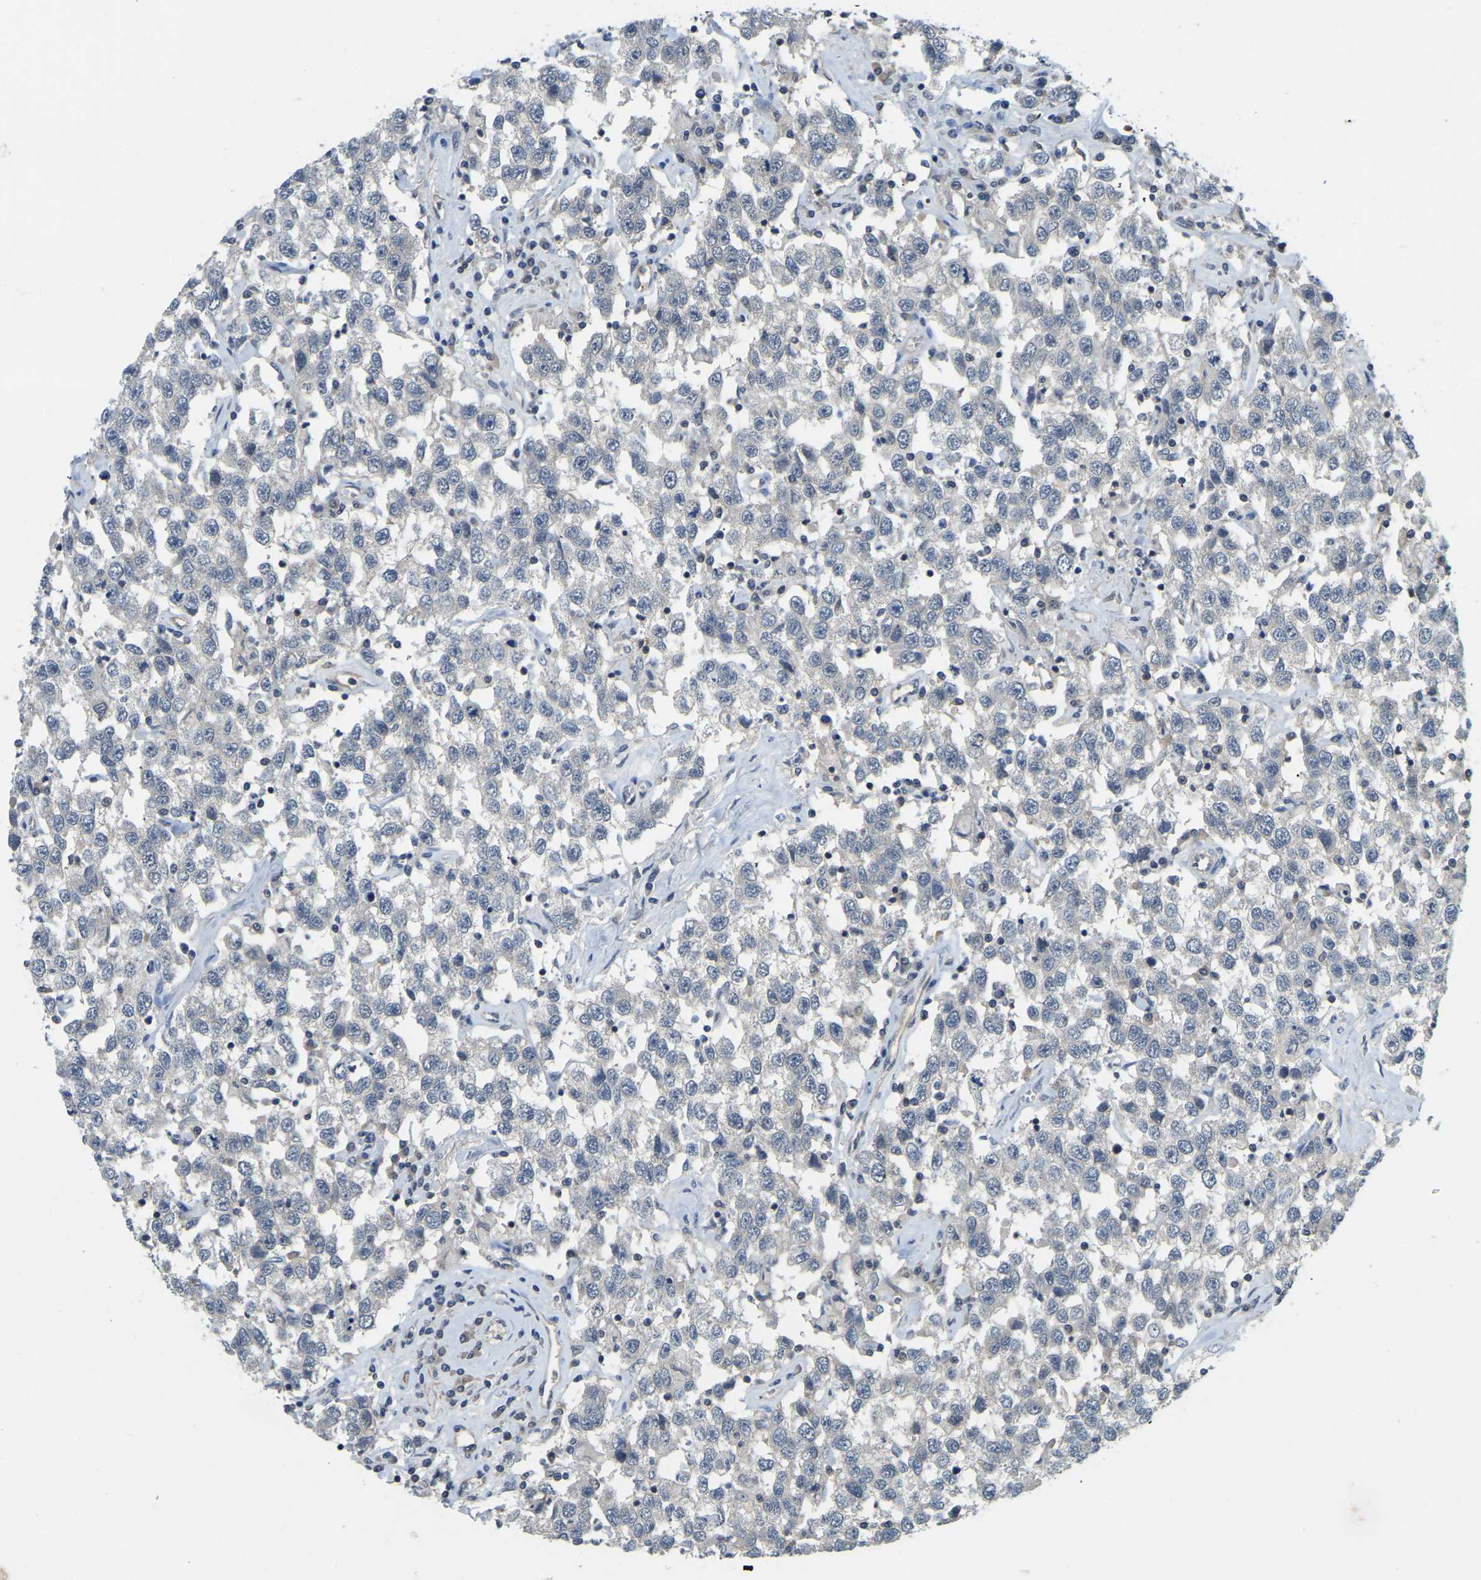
{"staining": {"intensity": "negative", "quantity": "none", "location": "none"}, "tissue": "testis cancer", "cell_type": "Tumor cells", "image_type": "cancer", "snomed": [{"axis": "morphology", "description": "Seminoma, NOS"}, {"axis": "topography", "description": "Testis"}], "caption": "IHC histopathology image of testis cancer (seminoma) stained for a protein (brown), which shows no staining in tumor cells.", "gene": "AHNAK", "patient": {"sex": "male", "age": 41}}